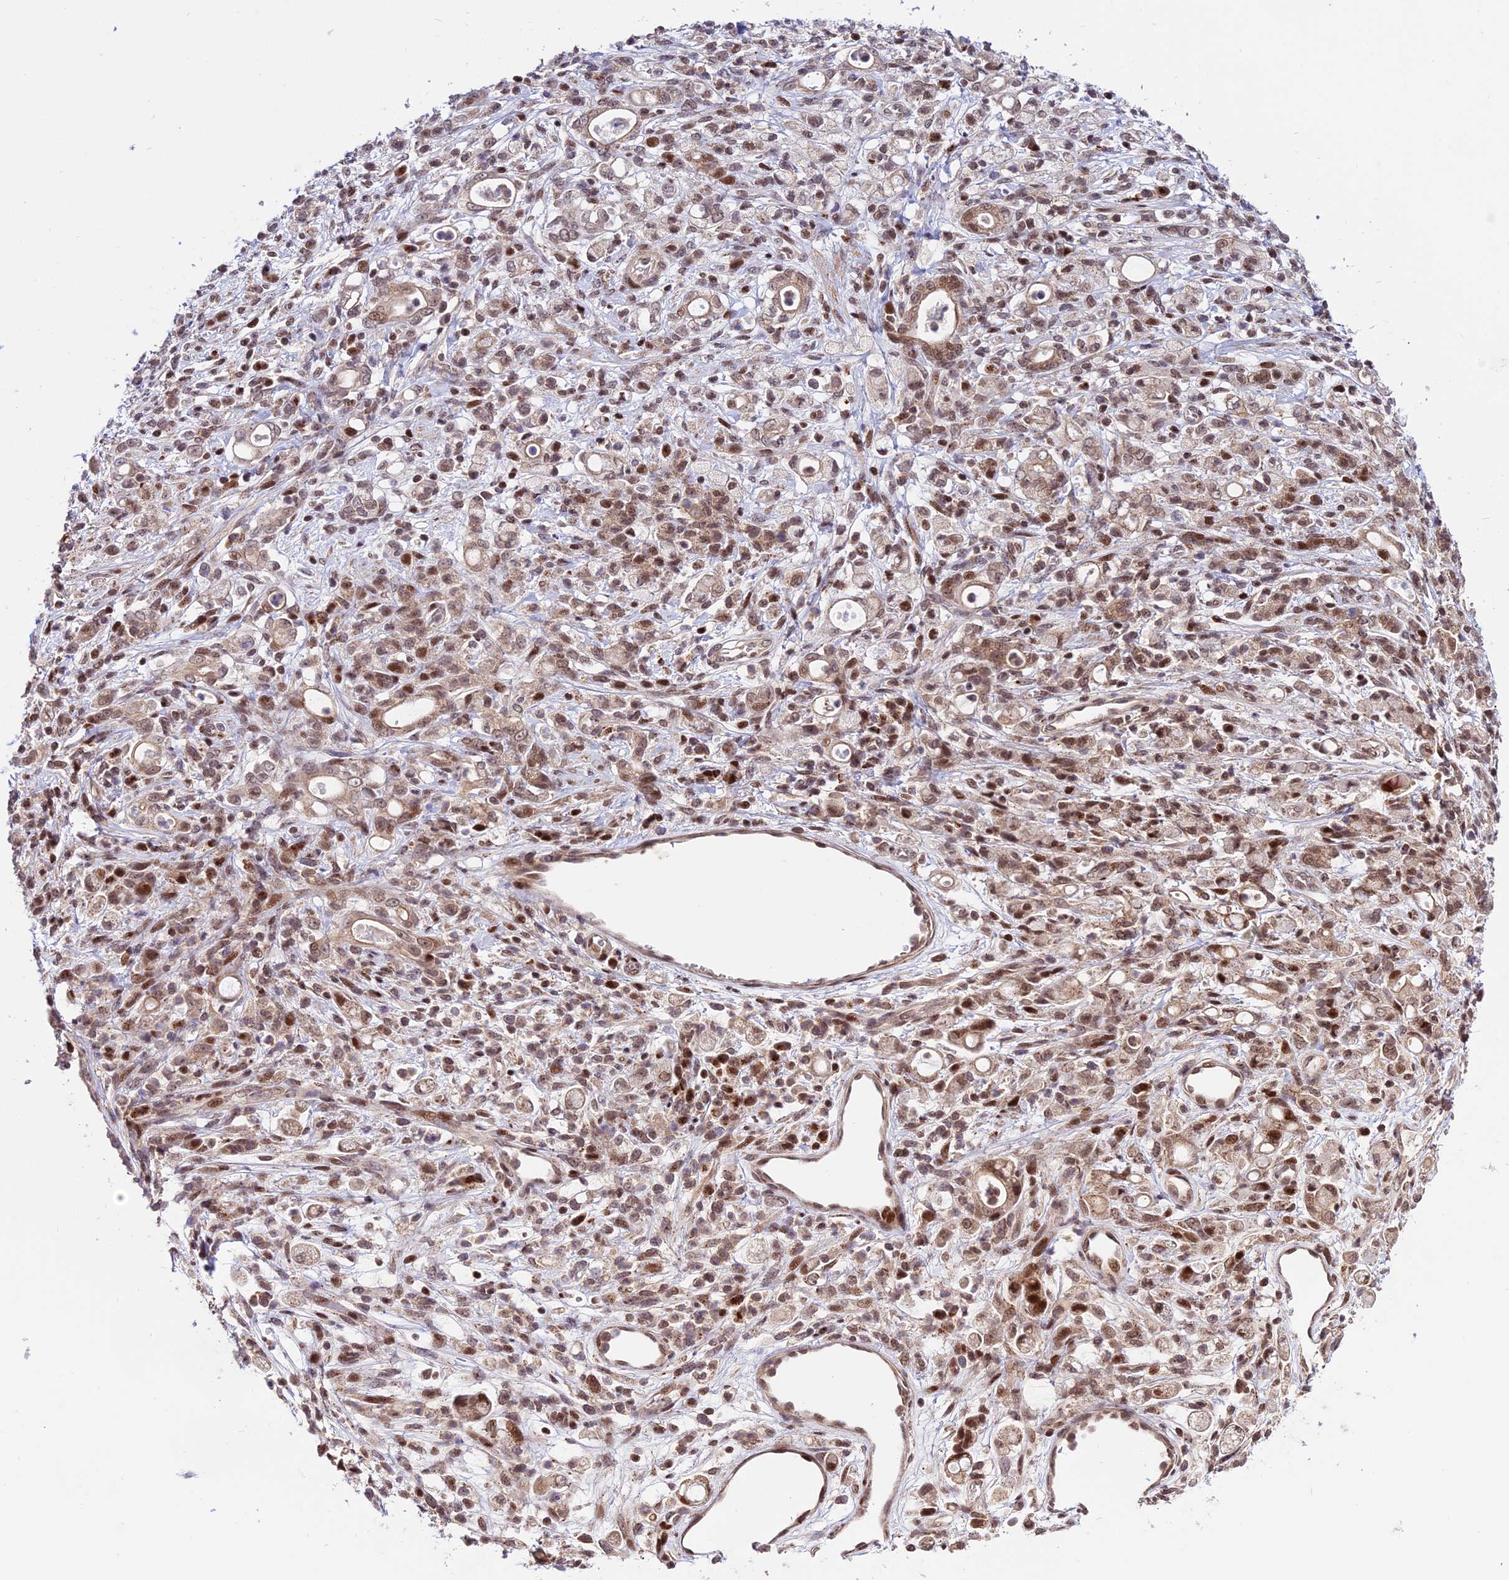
{"staining": {"intensity": "moderate", "quantity": ">75%", "location": "cytoplasmic/membranous,nuclear"}, "tissue": "stomach cancer", "cell_type": "Tumor cells", "image_type": "cancer", "snomed": [{"axis": "morphology", "description": "Adenocarcinoma, NOS"}, {"axis": "topography", "description": "Stomach"}], "caption": "Stomach cancer (adenocarcinoma) stained with immunohistochemistry exhibits moderate cytoplasmic/membranous and nuclear staining in about >75% of tumor cells.", "gene": "CIB3", "patient": {"sex": "female", "age": 60}}